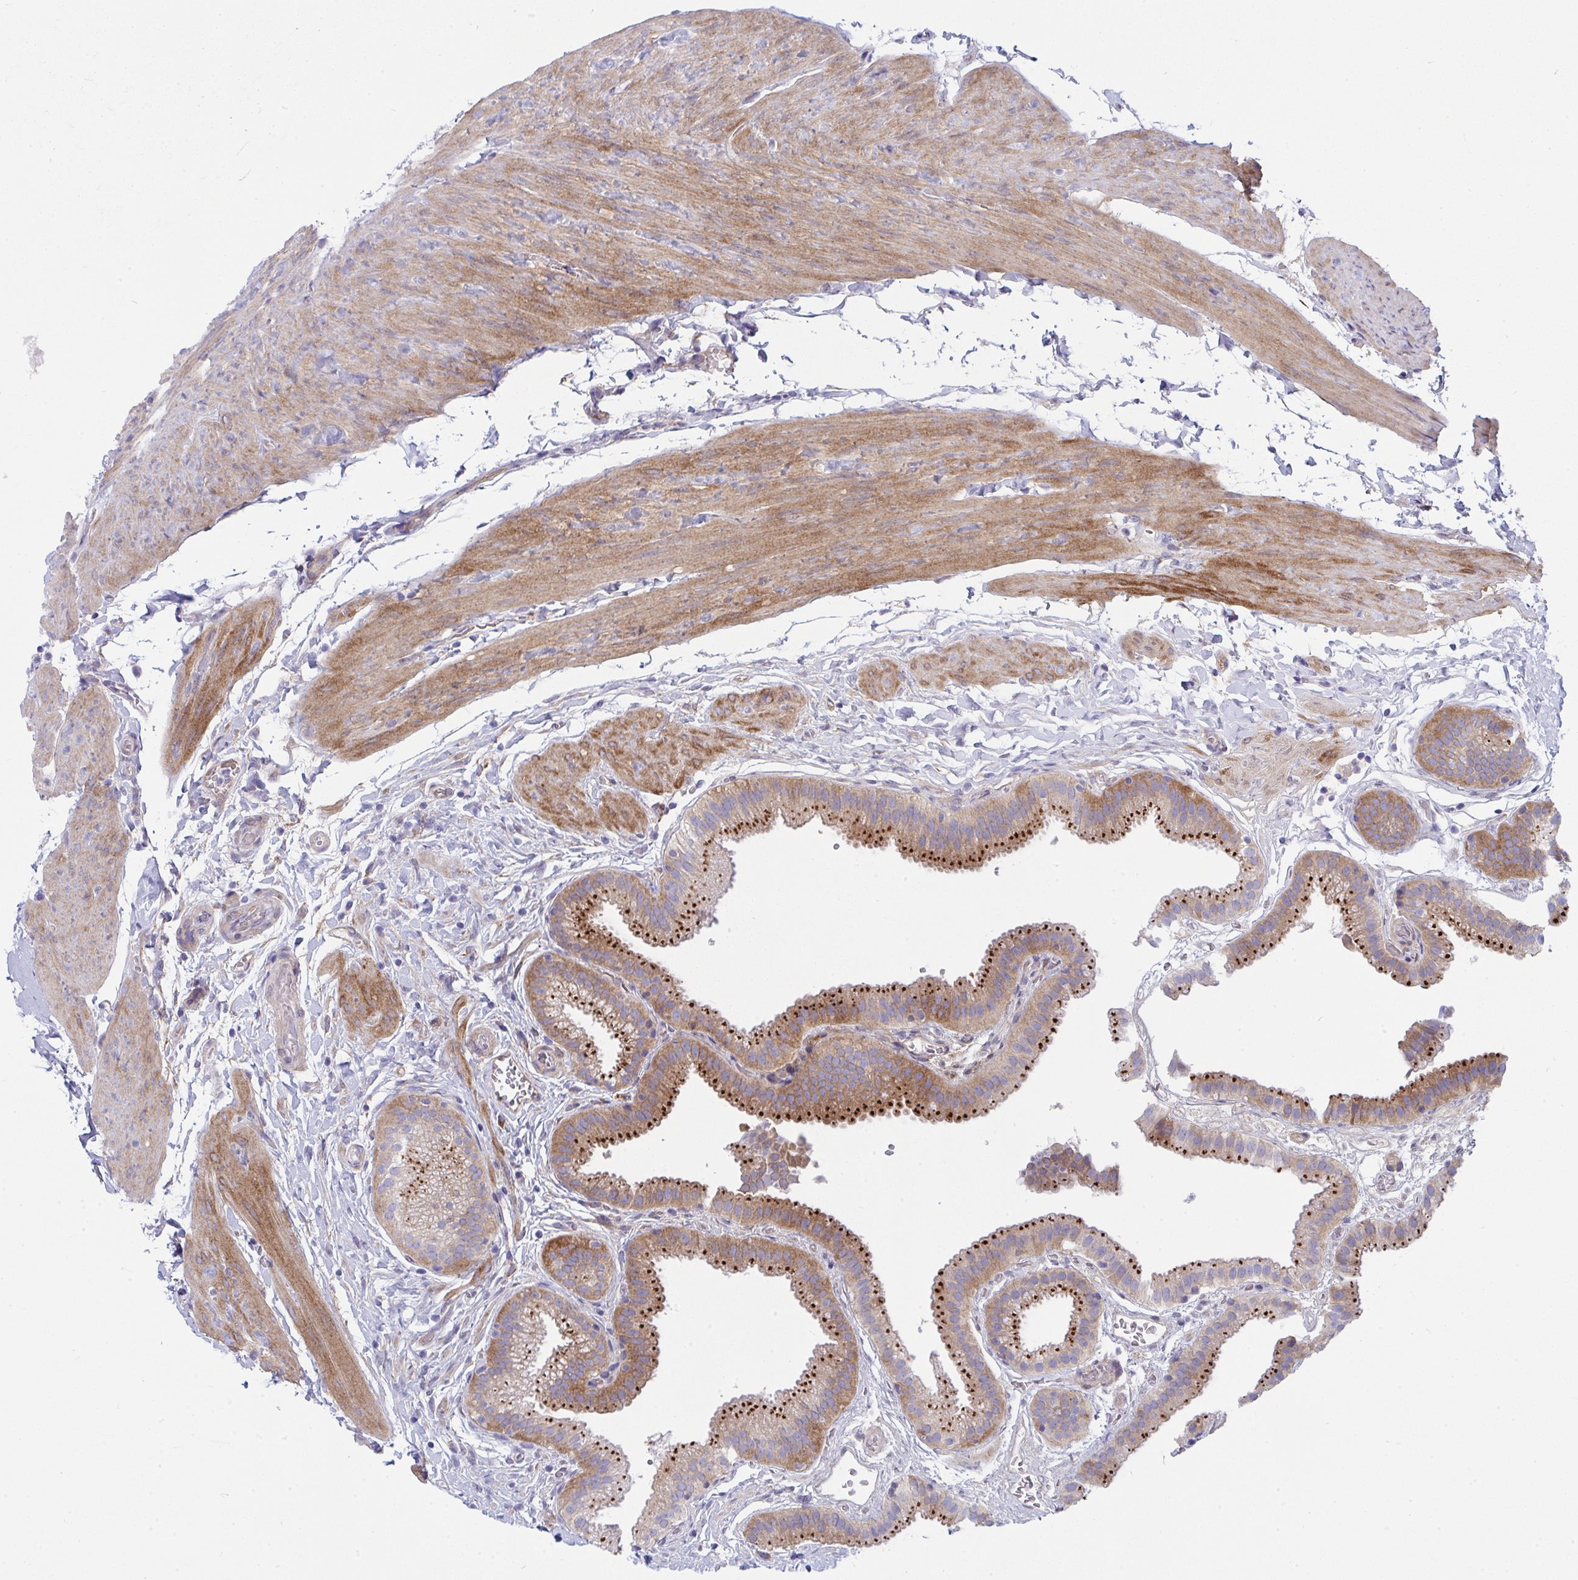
{"staining": {"intensity": "moderate", "quantity": ">75%", "location": "cytoplasmic/membranous"}, "tissue": "gallbladder", "cell_type": "Glandular cells", "image_type": "normal", "snomed": [{"axis": "morphology", "description": "Normal tissue, NOS"}, {"axis": "topography", "description": "Gallbladder"}], "caption": "An immunohistochemistry (IHC) image of benign tissue is shown. Protein staining in brown shows moderate cytoplasmic/membranous positivity in gallbladder within glandular cells.", "gene": "GAB1", "patient": {"sex": "female", "age": 63}}